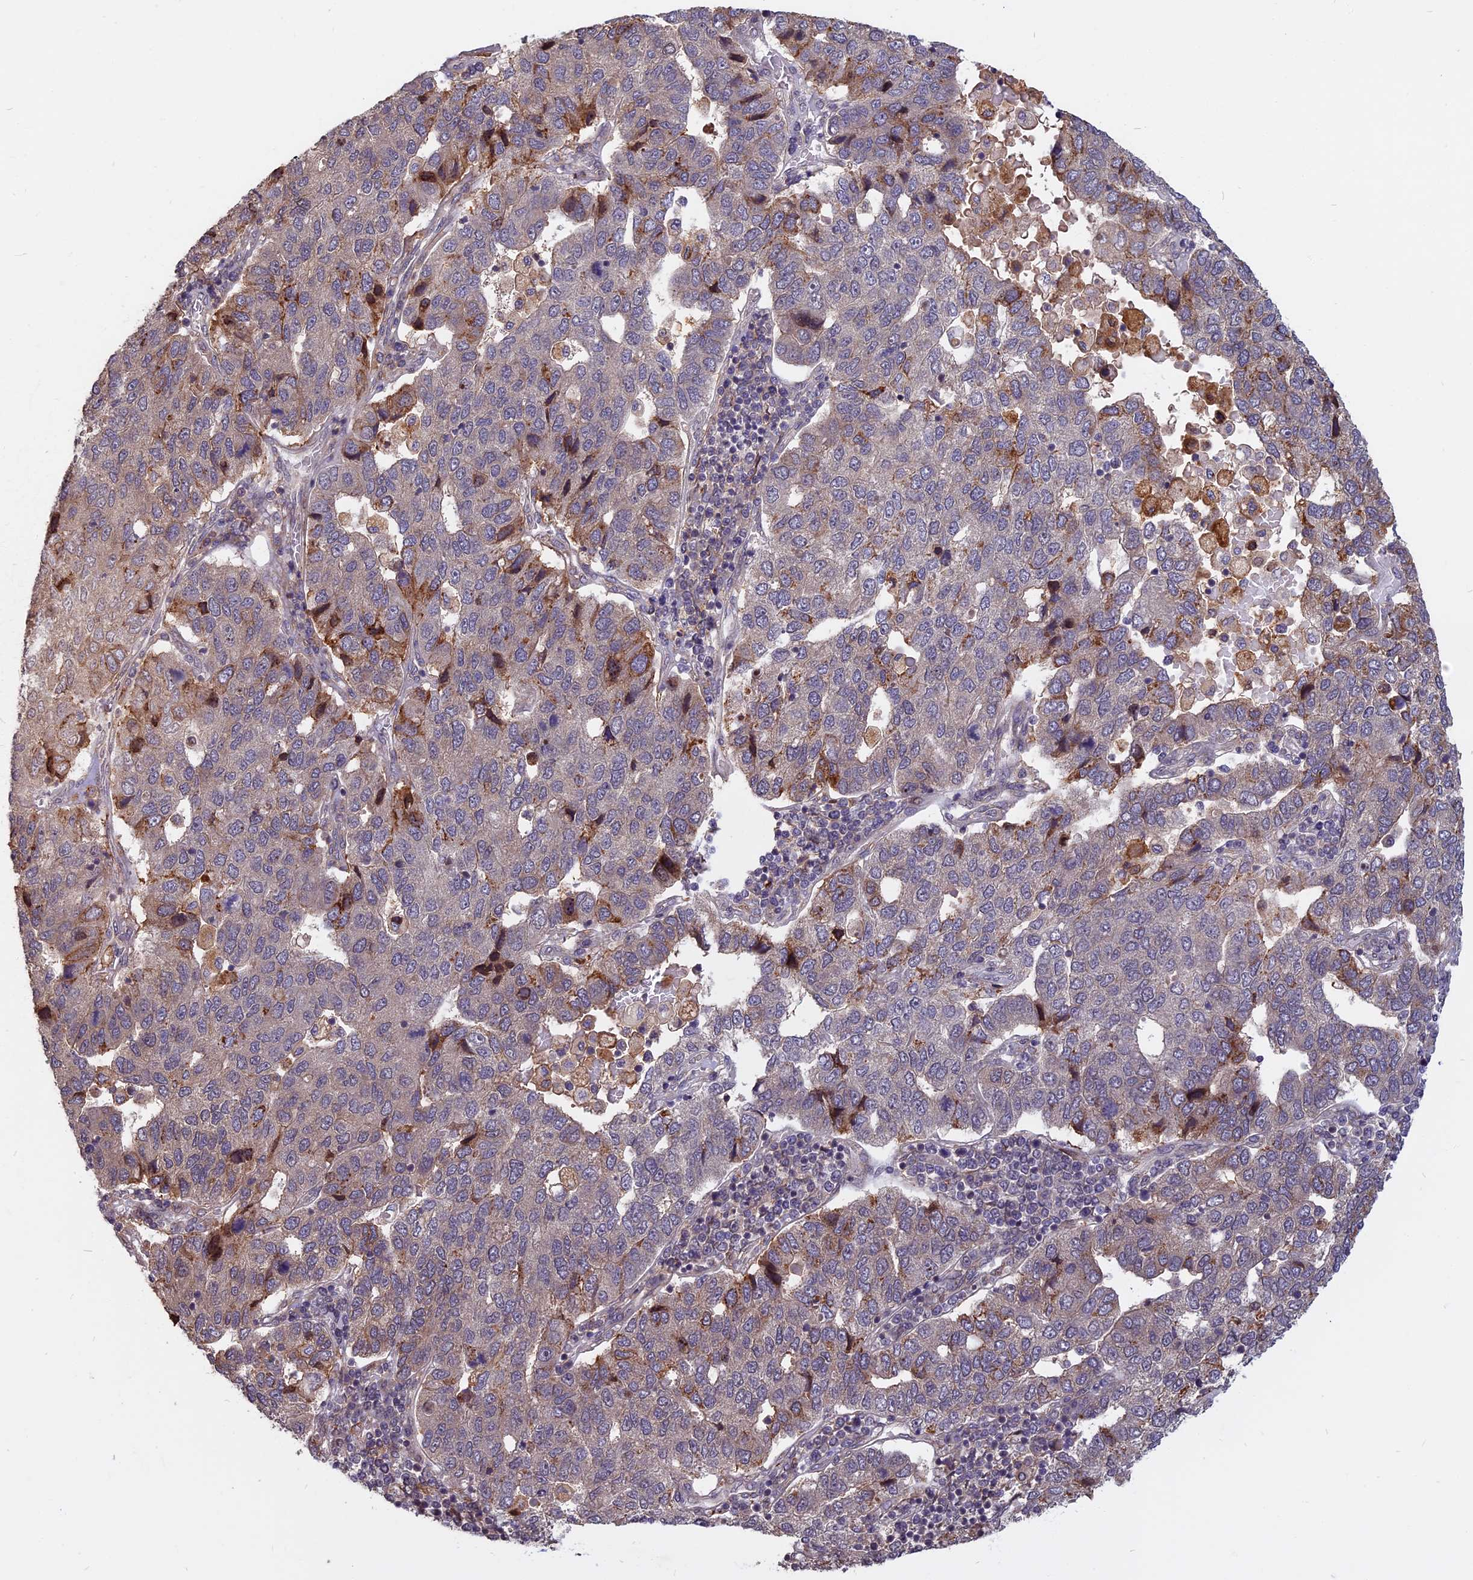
{"staining": {"intensity": "moderate", "quantity": "<25%", "location": "cytoplasmic/membranous"}, "tissue": "pancreatic cancer", "cell_type": "Tumor cells", "image_type": "cancer", "snomed": [{"axis": "morphology", "description": "Adenocarcinoma, NOS"}, {"axis": "topography", "description": "Pancreas"}], "caption": "Moderate cytoplasmic/membranous protein staining is present in about <25% of tumor cells in pancreatic adenocarcinoma.", "gene": "SPG11", "patient": {"sex": "female", "age": 61}}